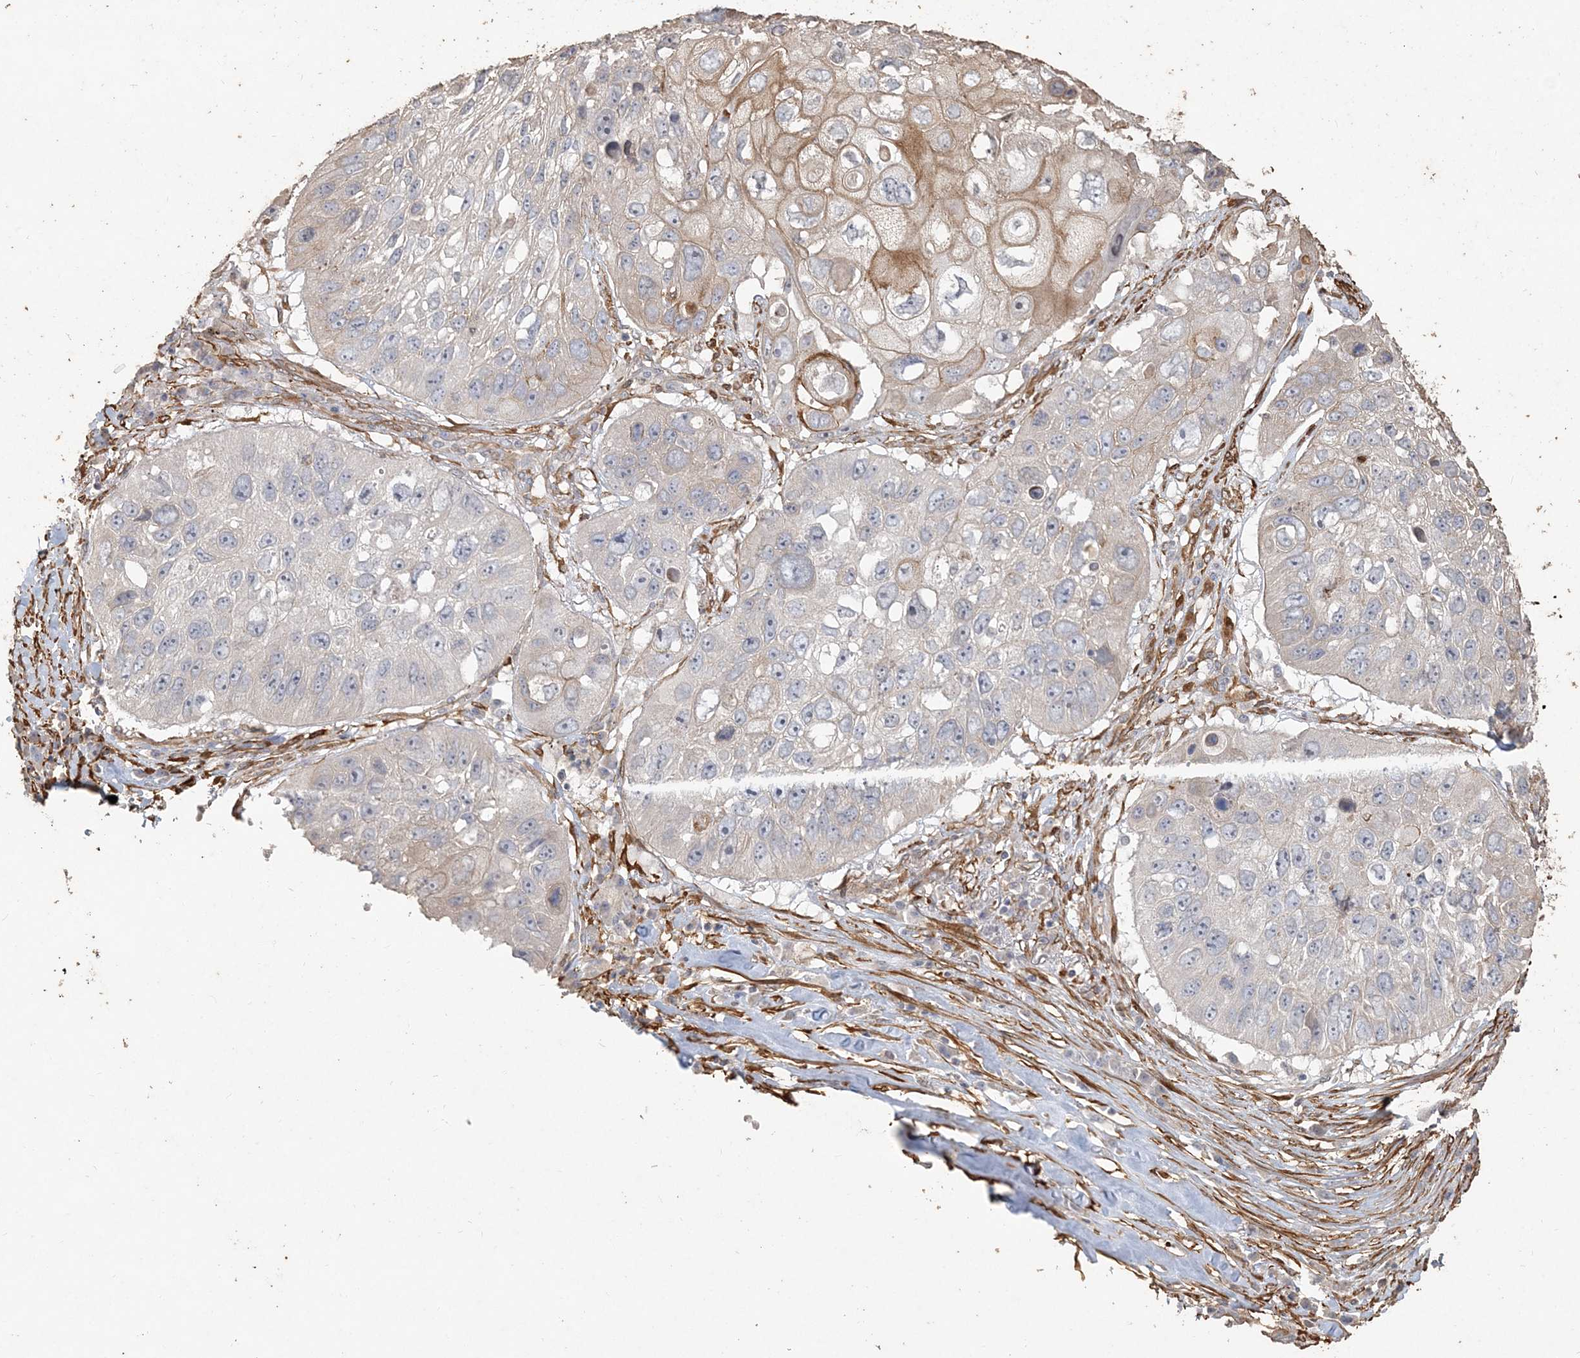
{"staining": {"intensity": "weak", "quantity": "<25%", "location": "cytoplasmic/membranous"}, "tissue": "lung cancer", "cell_type": "Tumor cells", "image_type": "cancer", "snomed": [{"axis": "morphology", "description": "Squamous cell carcinoma, NOS"}, {"axis": "topography", "description": "Lung"}], "caption": "The micrograph displays no significant positivity in tumor cells of lung cancer. The staining is performed using DAB (3,3'-diaminobenzidine) brown chromogen with nuclei counter-stained in using hematoxylin.", "gene": "RNF145", "patient": {"sex": "male", "age": 61}}